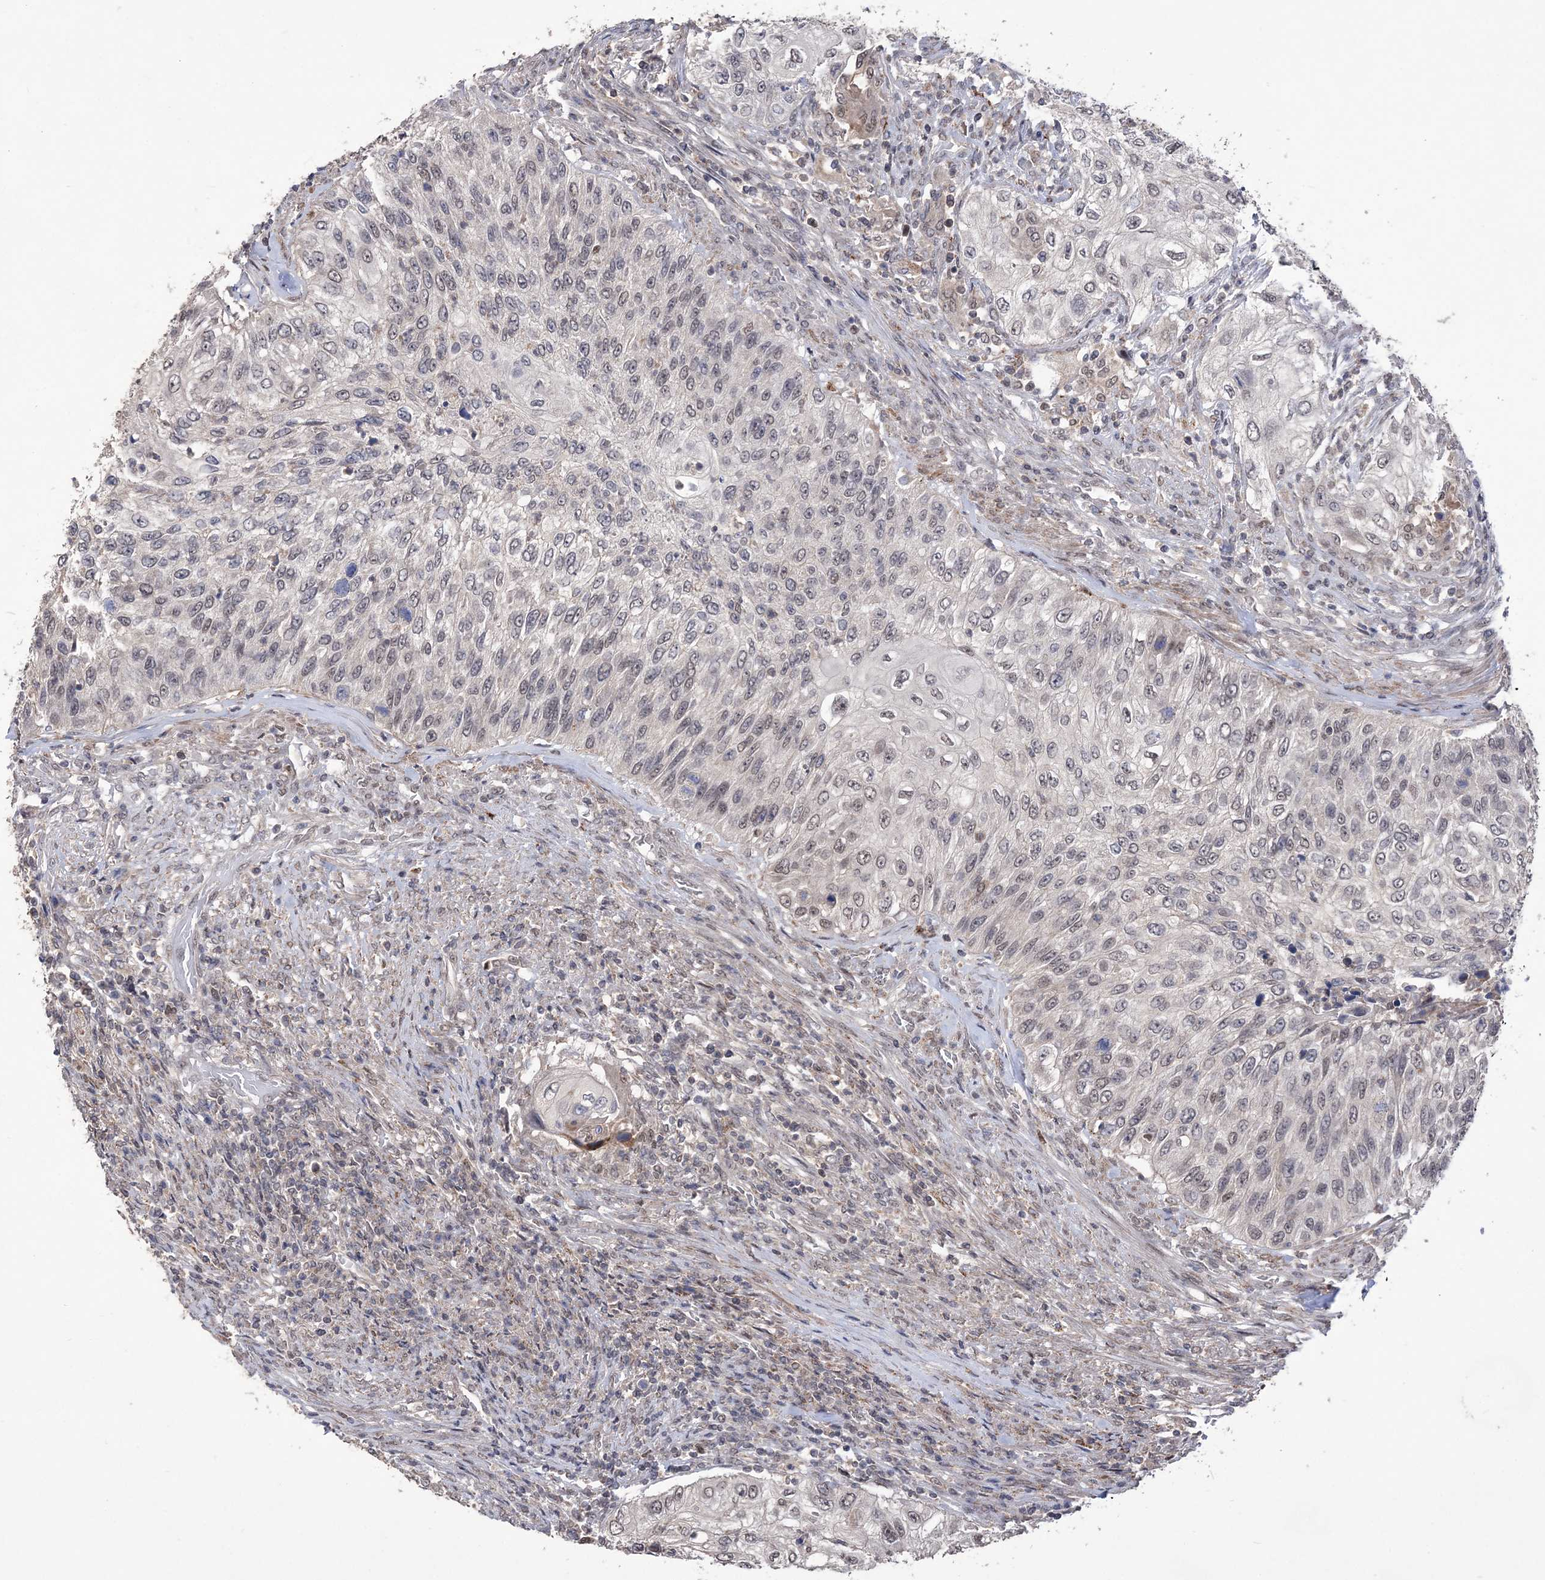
{"staining": {"intensity": "weak", "quantity": "<25%", "location": "nuclear"}, "tissue": "urothelial cancer", "cell_type": "Tumor cells", "image_type": "cancer", "snomed": [{"axis": "morphology", "description": "Urothelial carcinoma, High grade"}, {"axis": "topography", "description": "Urinary bladder"}], "caption": "Micrograph shows no protein staining in tumor cells of urothelial cancer tissue.", "gene": "BOD1L1", "patient": {"sex": "female", "age": 60}}